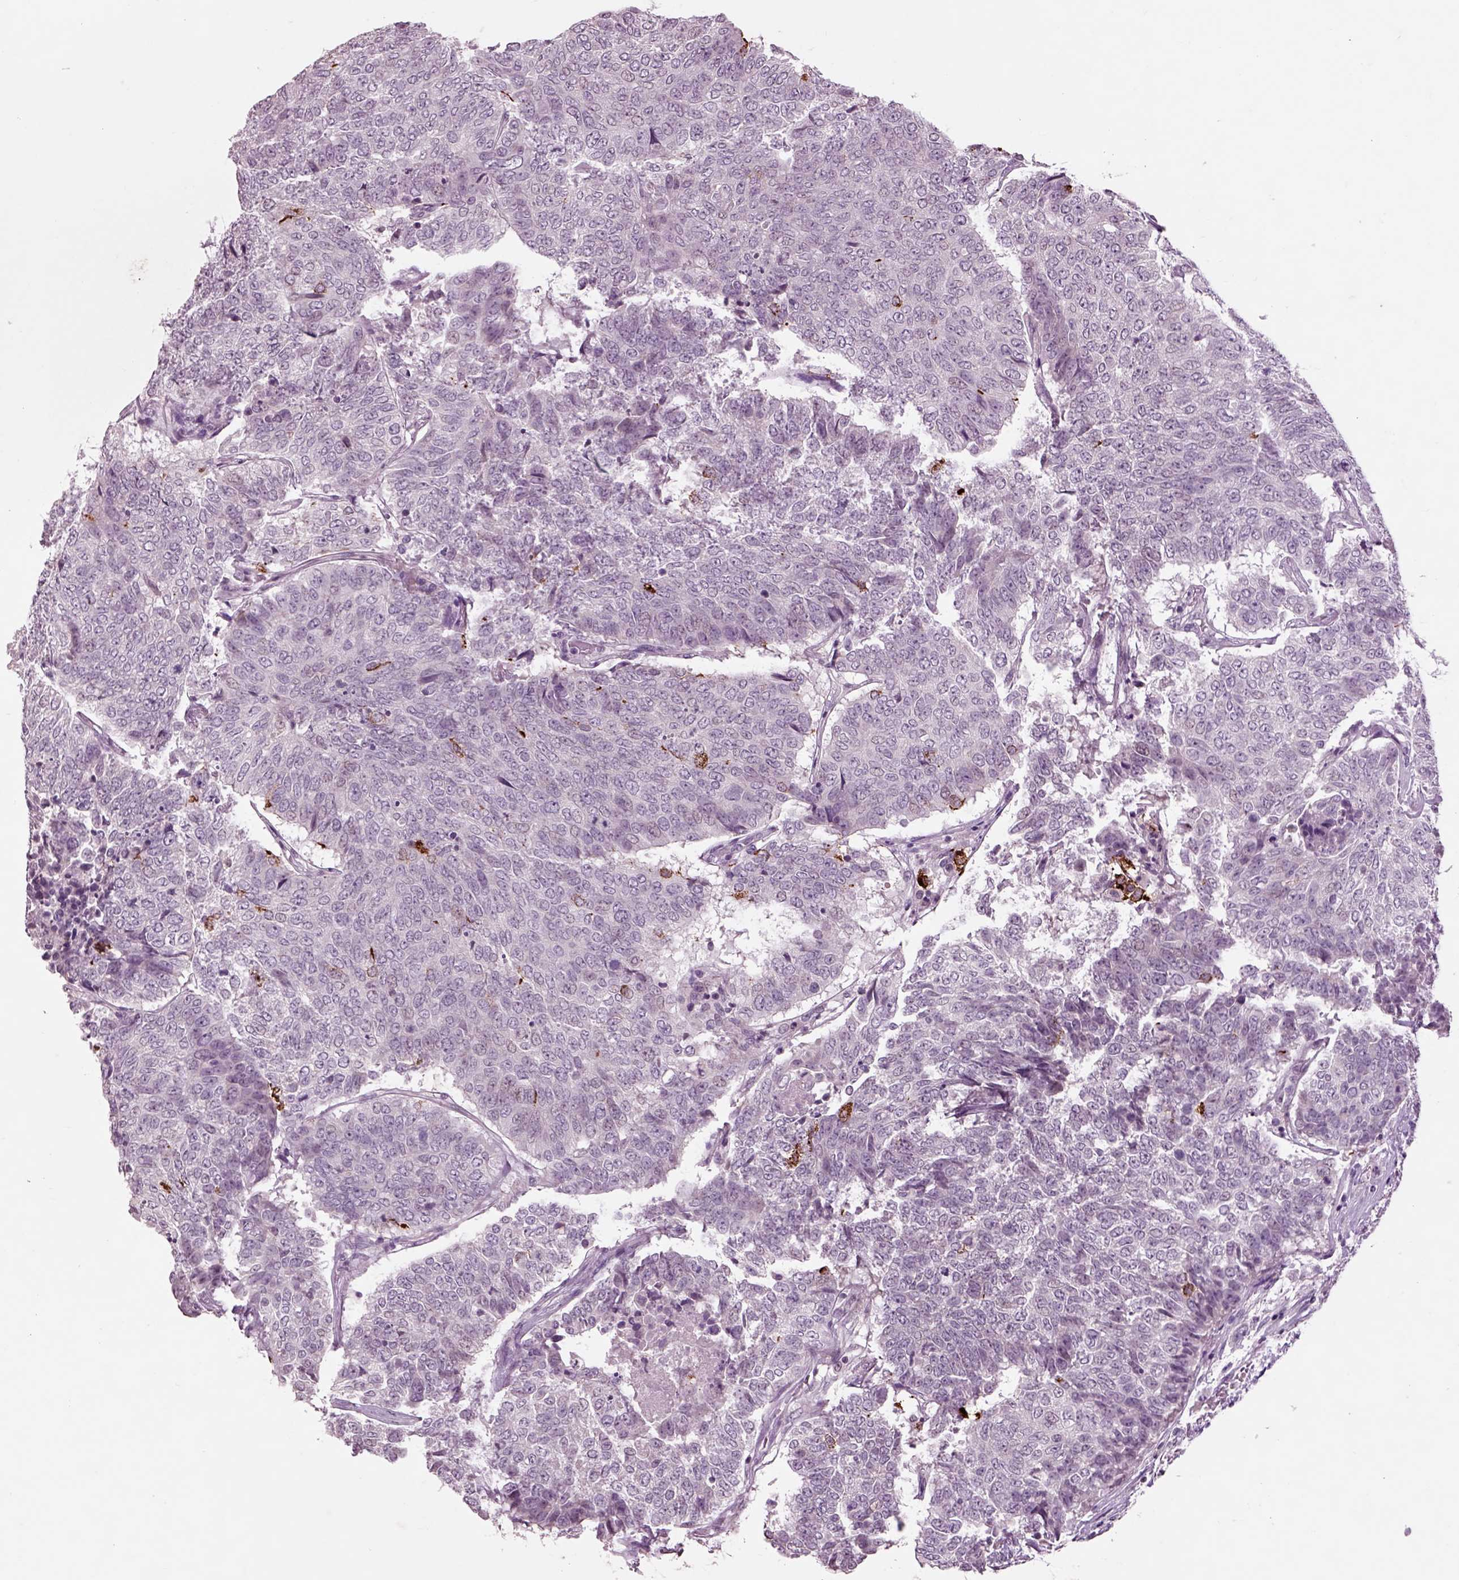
{"staining": {"intensity": "negative", "quantity": "none", "location": "none"}, "tissue": "lung cancer", "cell_type": "Tumor cells", "image_type": "cancer", "snomed": [{"axis": "morphology", "description": "Squamous cell carcinoma, NOS"}, {"axis": "topography", "description": "Lung"}], "caption": "IHC of squamous cell carcinoma (lung) demonstrates no staining in tumor cells.", "gene": "CHGB", "patient": {"sex": "male", "age": 64}}